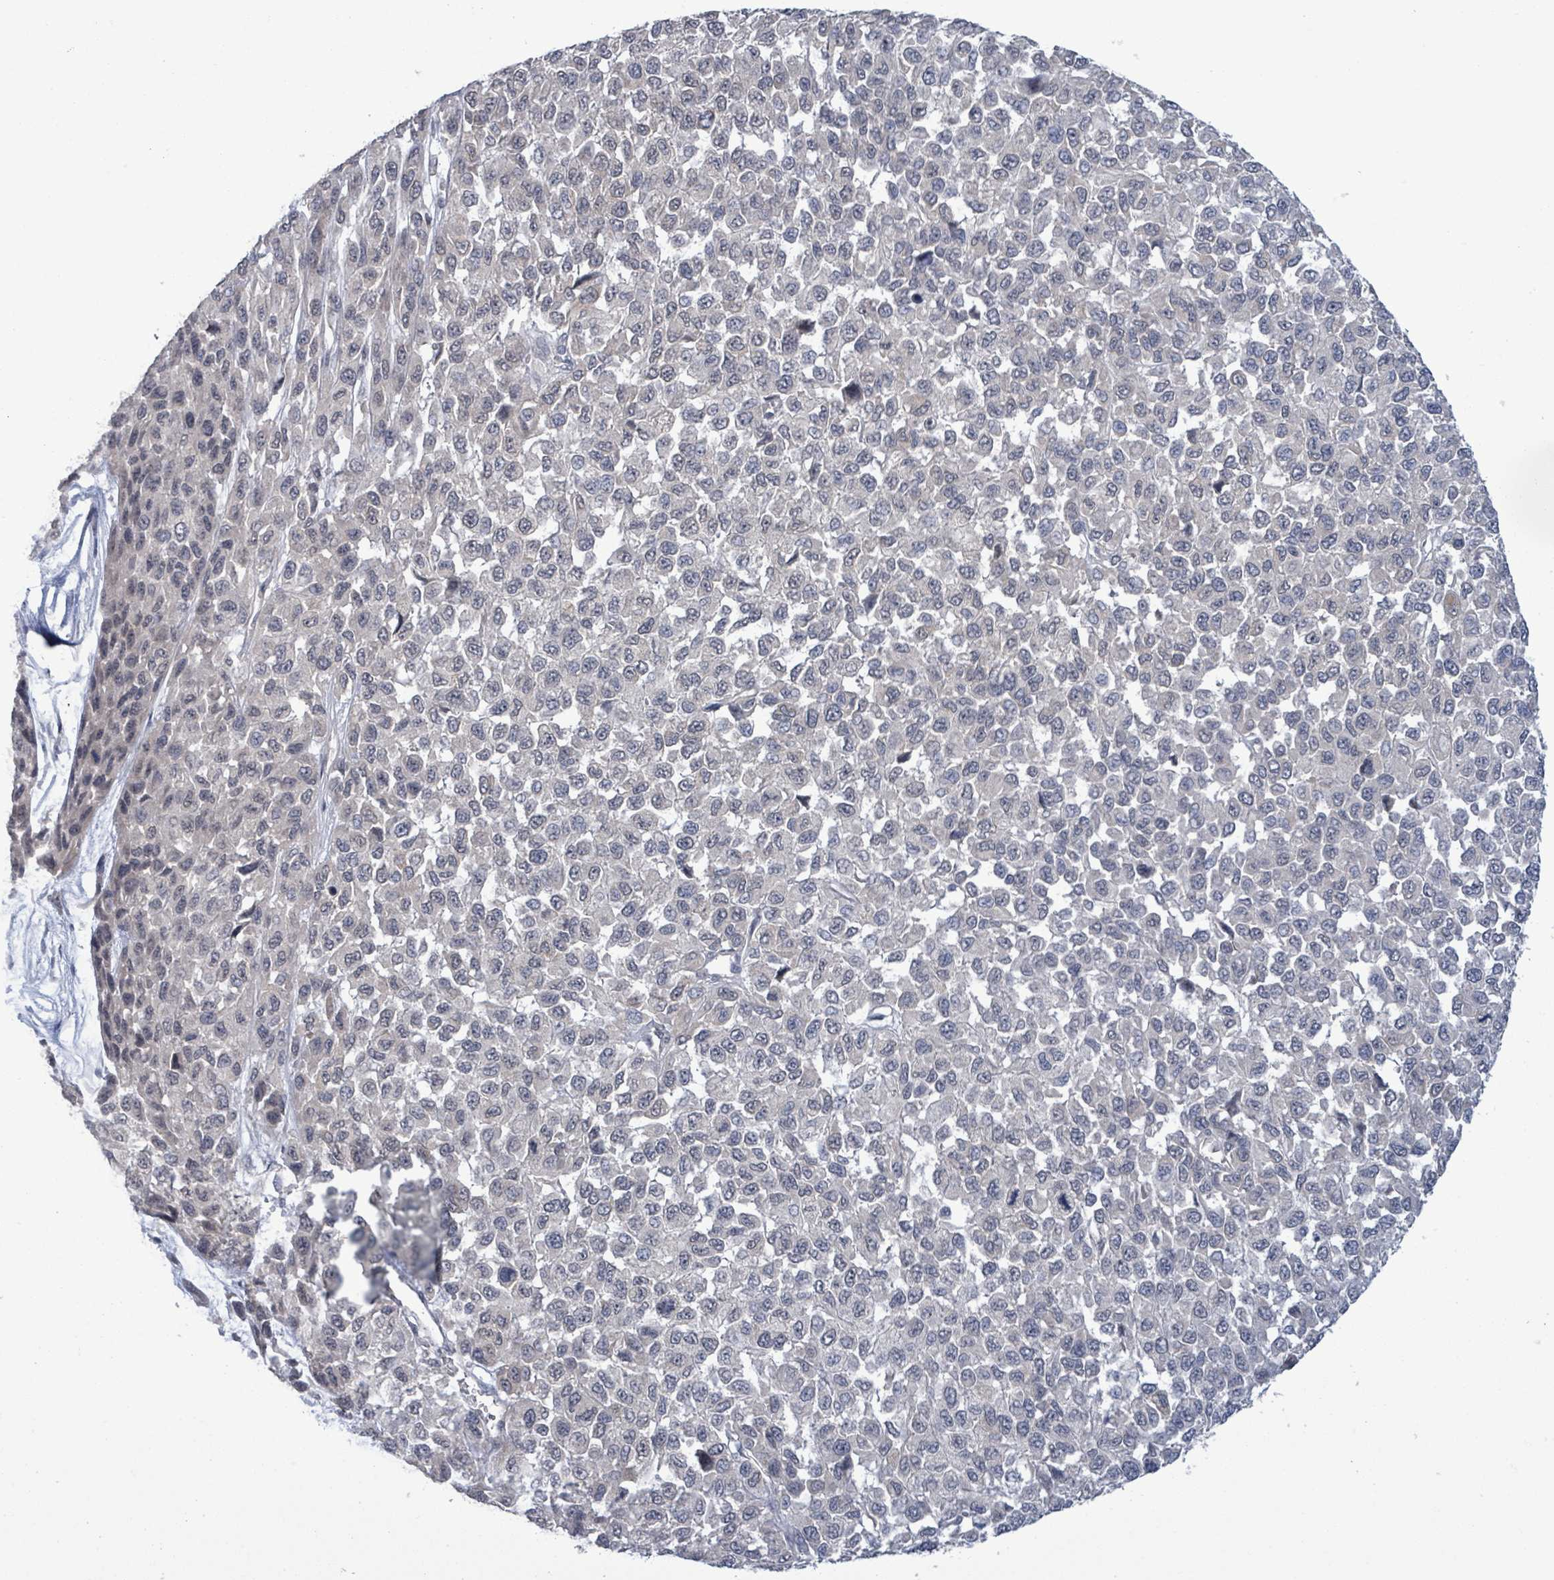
{"staining": {"intensity": "negative", "quantity": "none", "location": "none"}, "tissue": "melanoma", "cell_type": "Tumor cells", "image_type": "cancer", "snomed": [{"axis": "morphology", "description": "Malignant melanoma, NOS"}, {"axis": "topography", "description": "Skin"}], "caption": "Tumor cells are negative for brown protein staining in melanoma.", "gene": "AMMECR1", "patient": {"sex": "male", "age": 62}}